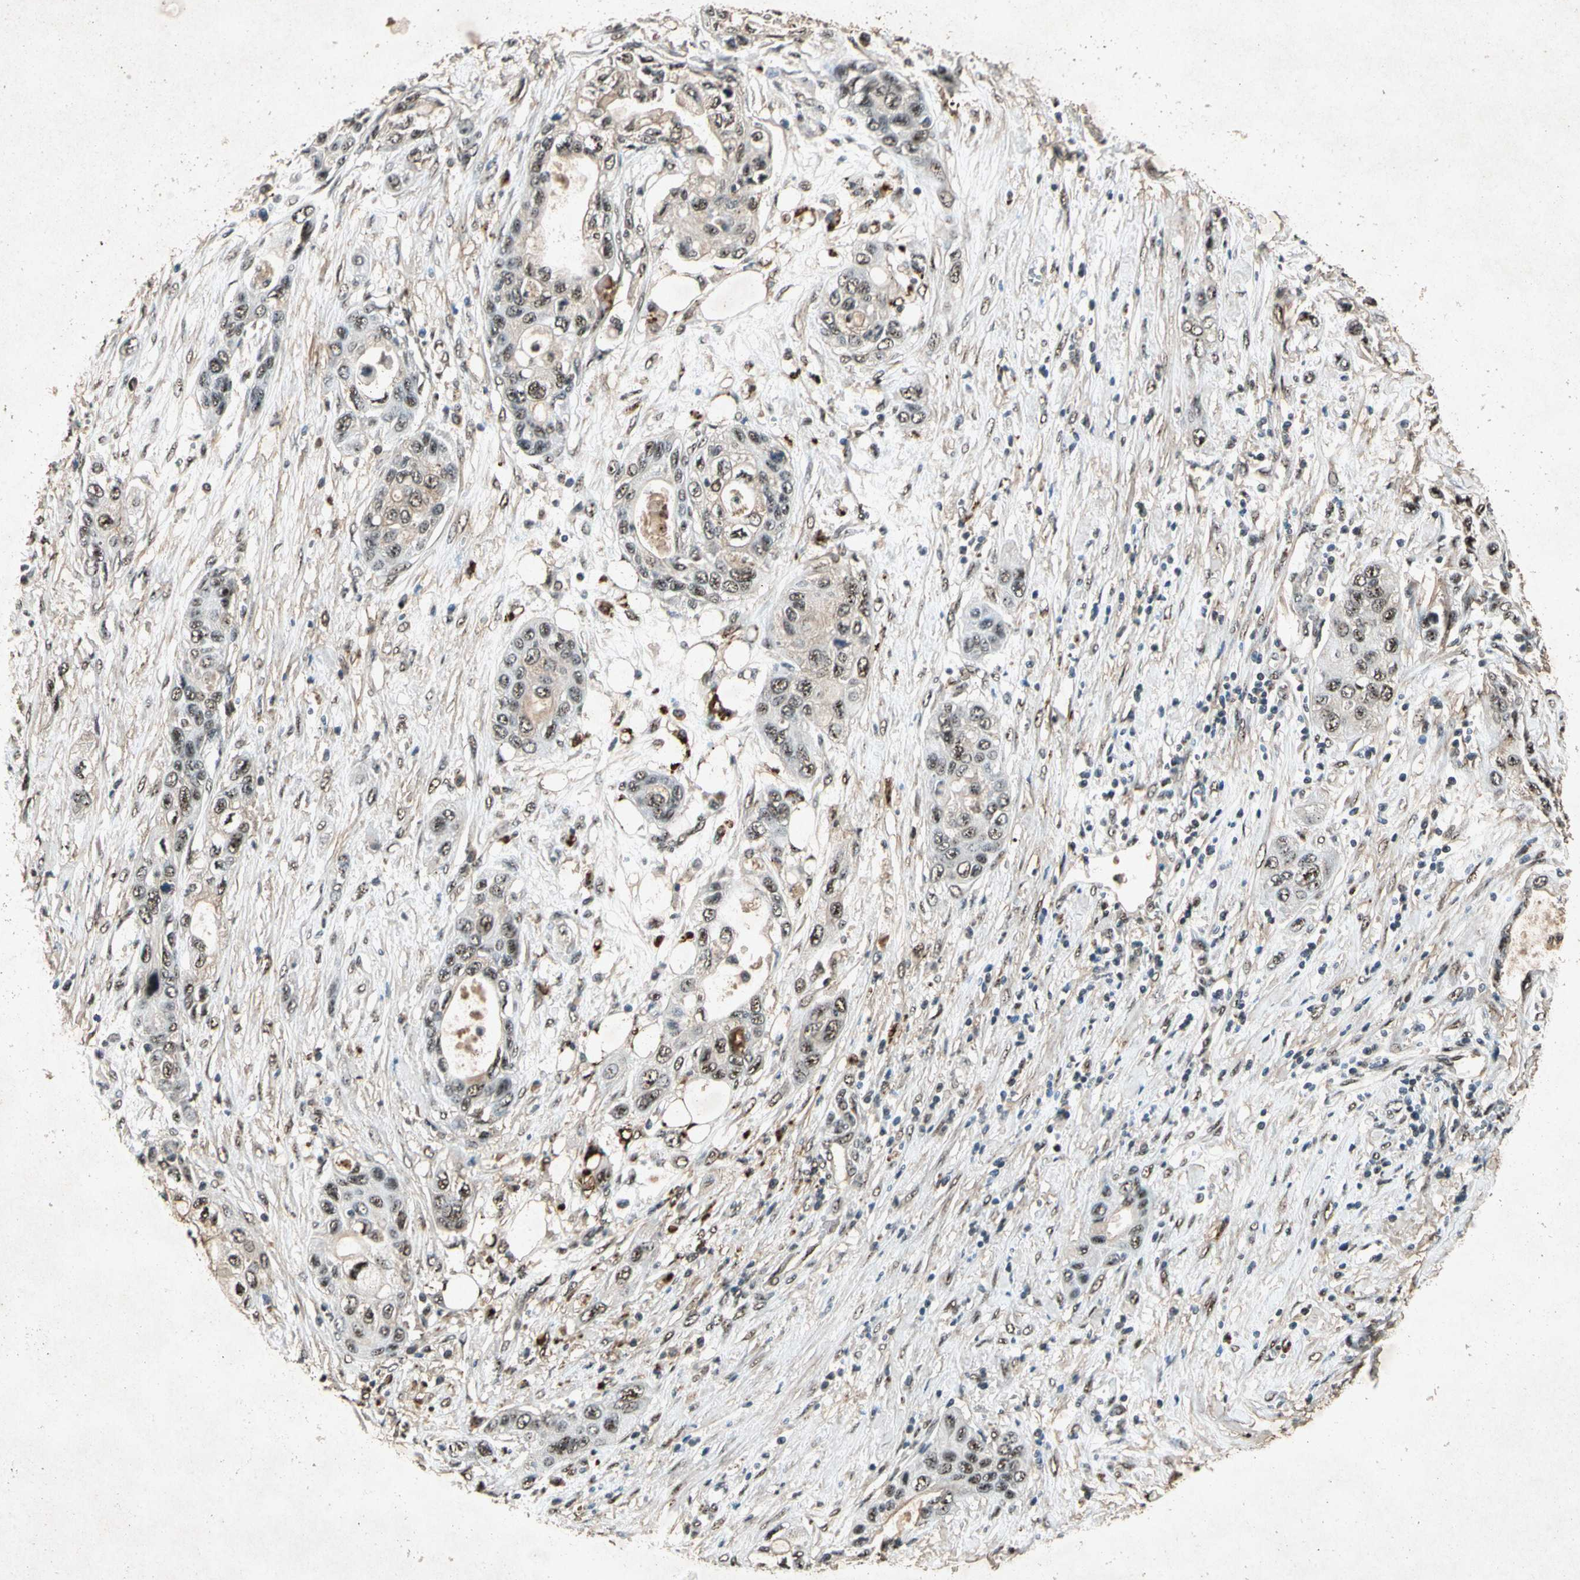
{"staining": {"intensity": "moderate", "quantity": "25%-75%", "location": "nuclear"}, "tissue": "pancreatic cancer", "cell_type": "Tumor cells", "image_type": "cancer", "snomed": [{"axis": "morphology", "description": "Adenocarcinoma, NOS"}, {"axis": "topography", "description": "Pancreas"}], "caption": "Immunohistochemistry (IHC) micrograph of human pancreatic cancer stained for a protein (brown), which exhibits medium levels of moderate nuclear expression in approximately 25%-75% of tumor cells.", "gene": "PML", "patient": {"sex": "female", "age": 70}}